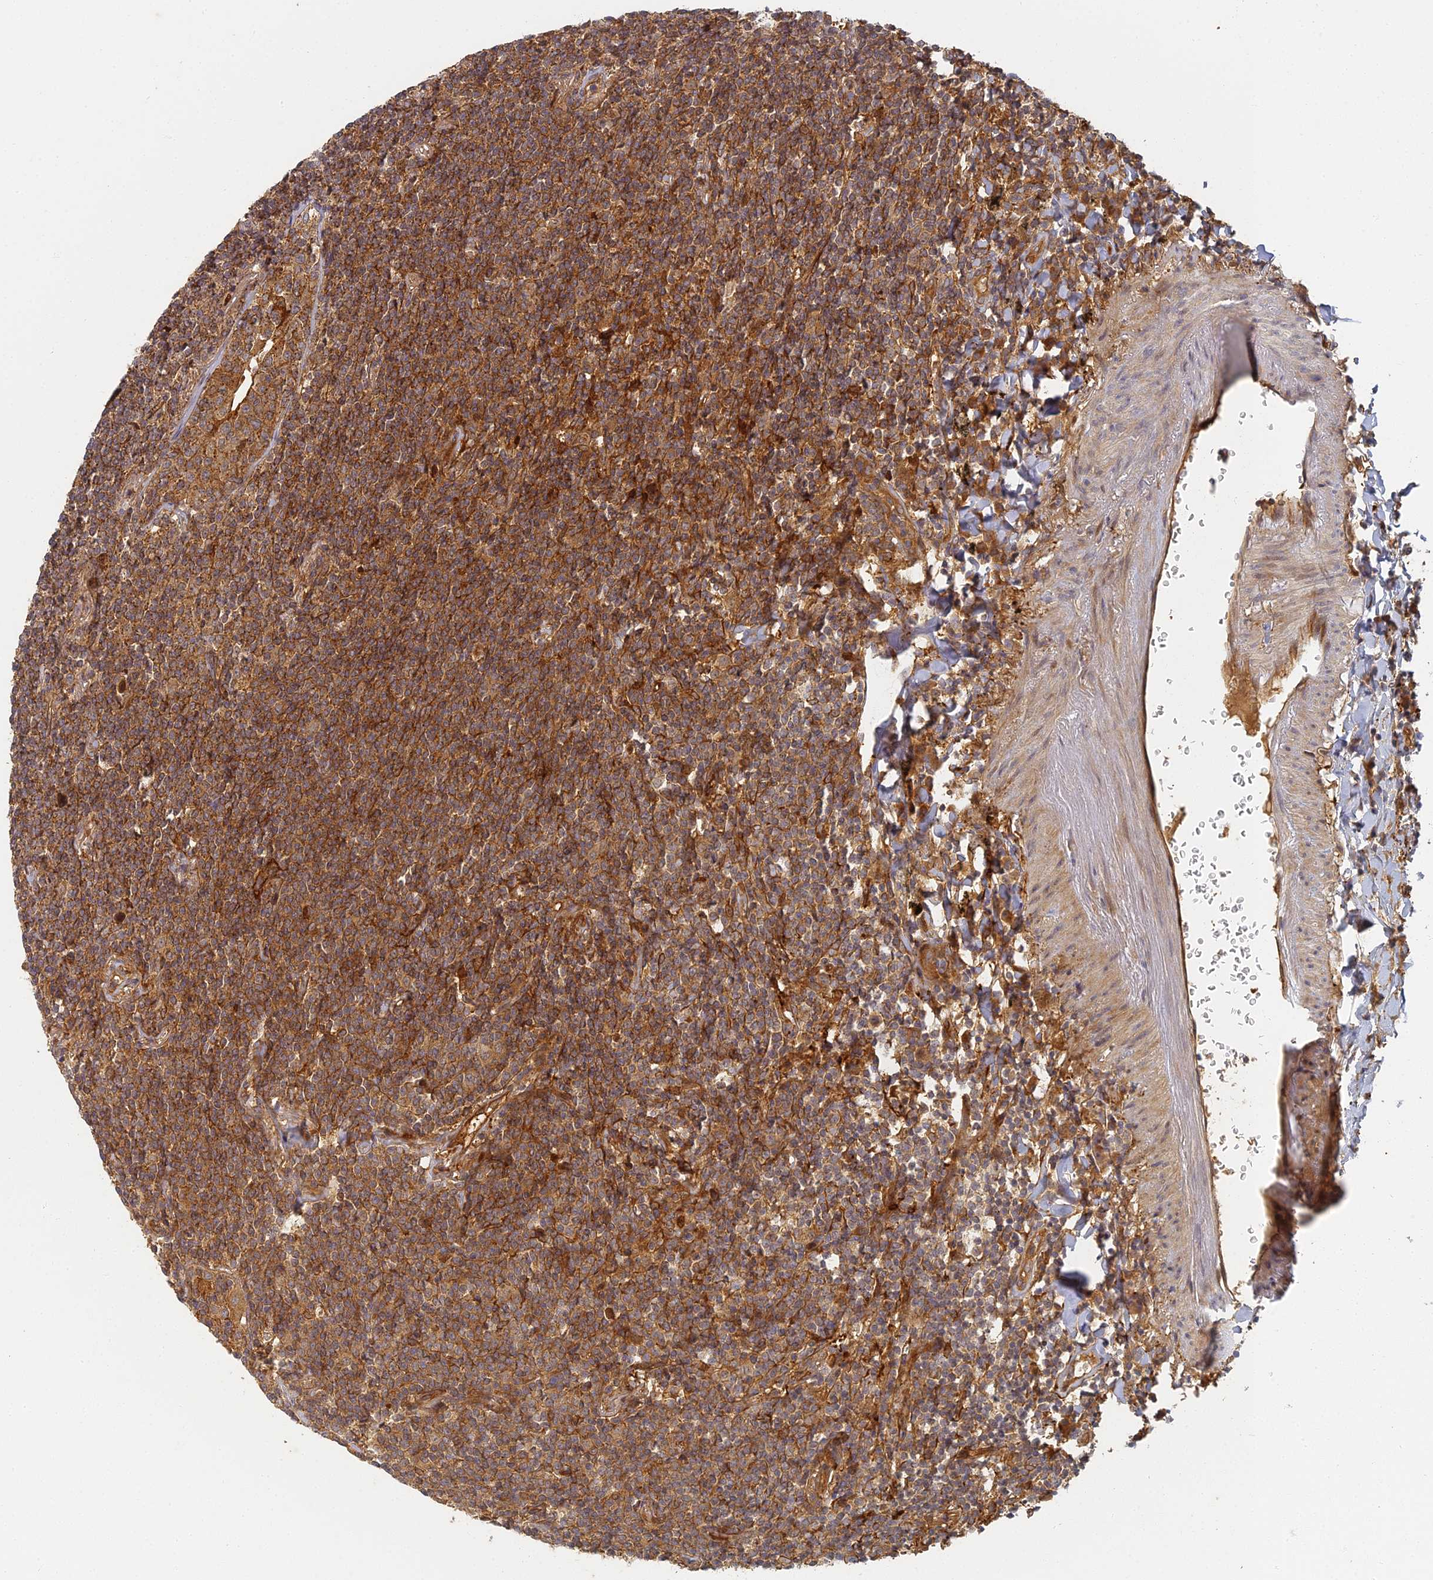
{"staining": {"intensity": "moderate", "quantity": ">75%", "location": "cytoplasmic/membranous"}, "tissue": "lymphoma", "cell_type": "Tumor cells", "image_type": "cancer", "snomed": [{"axis": "morphology", "description": "Malignant lymphoma, non-Hodgkin's type, Low grade"}, {"axis": "topography", "description": "Lung"}], "caption": "IHC staining of low-grade malignant lymphoma, non-Hodgkin's type, which shows medium levels of moderate cytoplasmic/membranous positivity in approximately >75% of tumor cells indicating moderate cytoplasmic/membranous protein expression. The staining was performed using DAB (3,3'-diaminobenzidine) (brown) for protein detection and nuclei were counterstained in hematoxylin (blue).", "gene": "INO80D", "patient": {"sex": "female", "age": 71}}